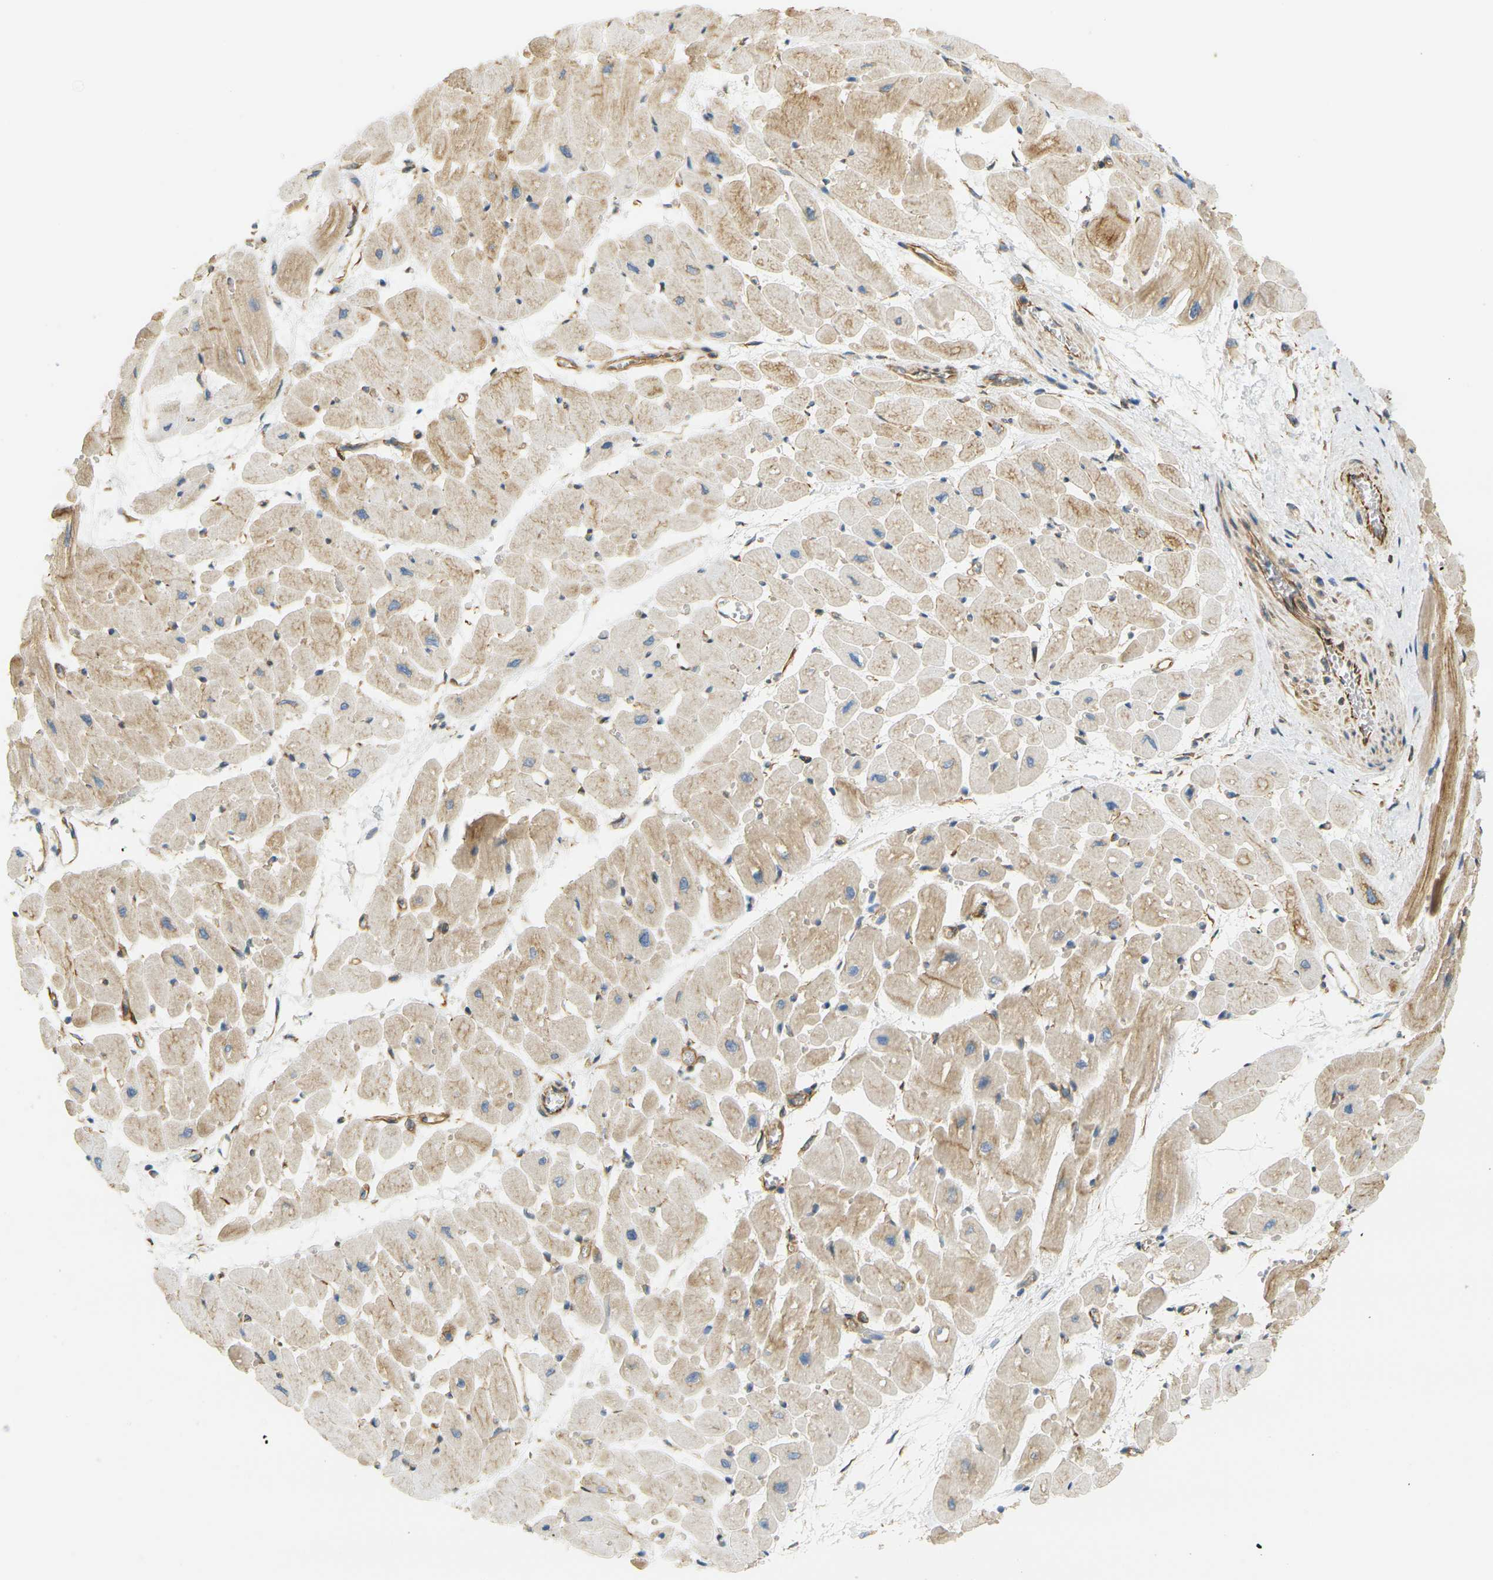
{"staining": {"intensity": "moderate", "quantity": ">75%", "location": "cytoplasmic/membranous"}, "tissue": "heart muscle", "cell_type": "Cardiomyocytes", "image_type": "normal", "snomed": [{"axis": "morphology", "description": "Normal tissue, NOS"}, {"axis": "topography", "description": "Heart"}], "caption": "Cardiomyocytes display medium levels of moderate cytoplasmic/membranous positivity in approximately >75% of cells in normal heart muscle.", "gene": "CYTH3", "patient": {"sex": "male", "age": 45}}